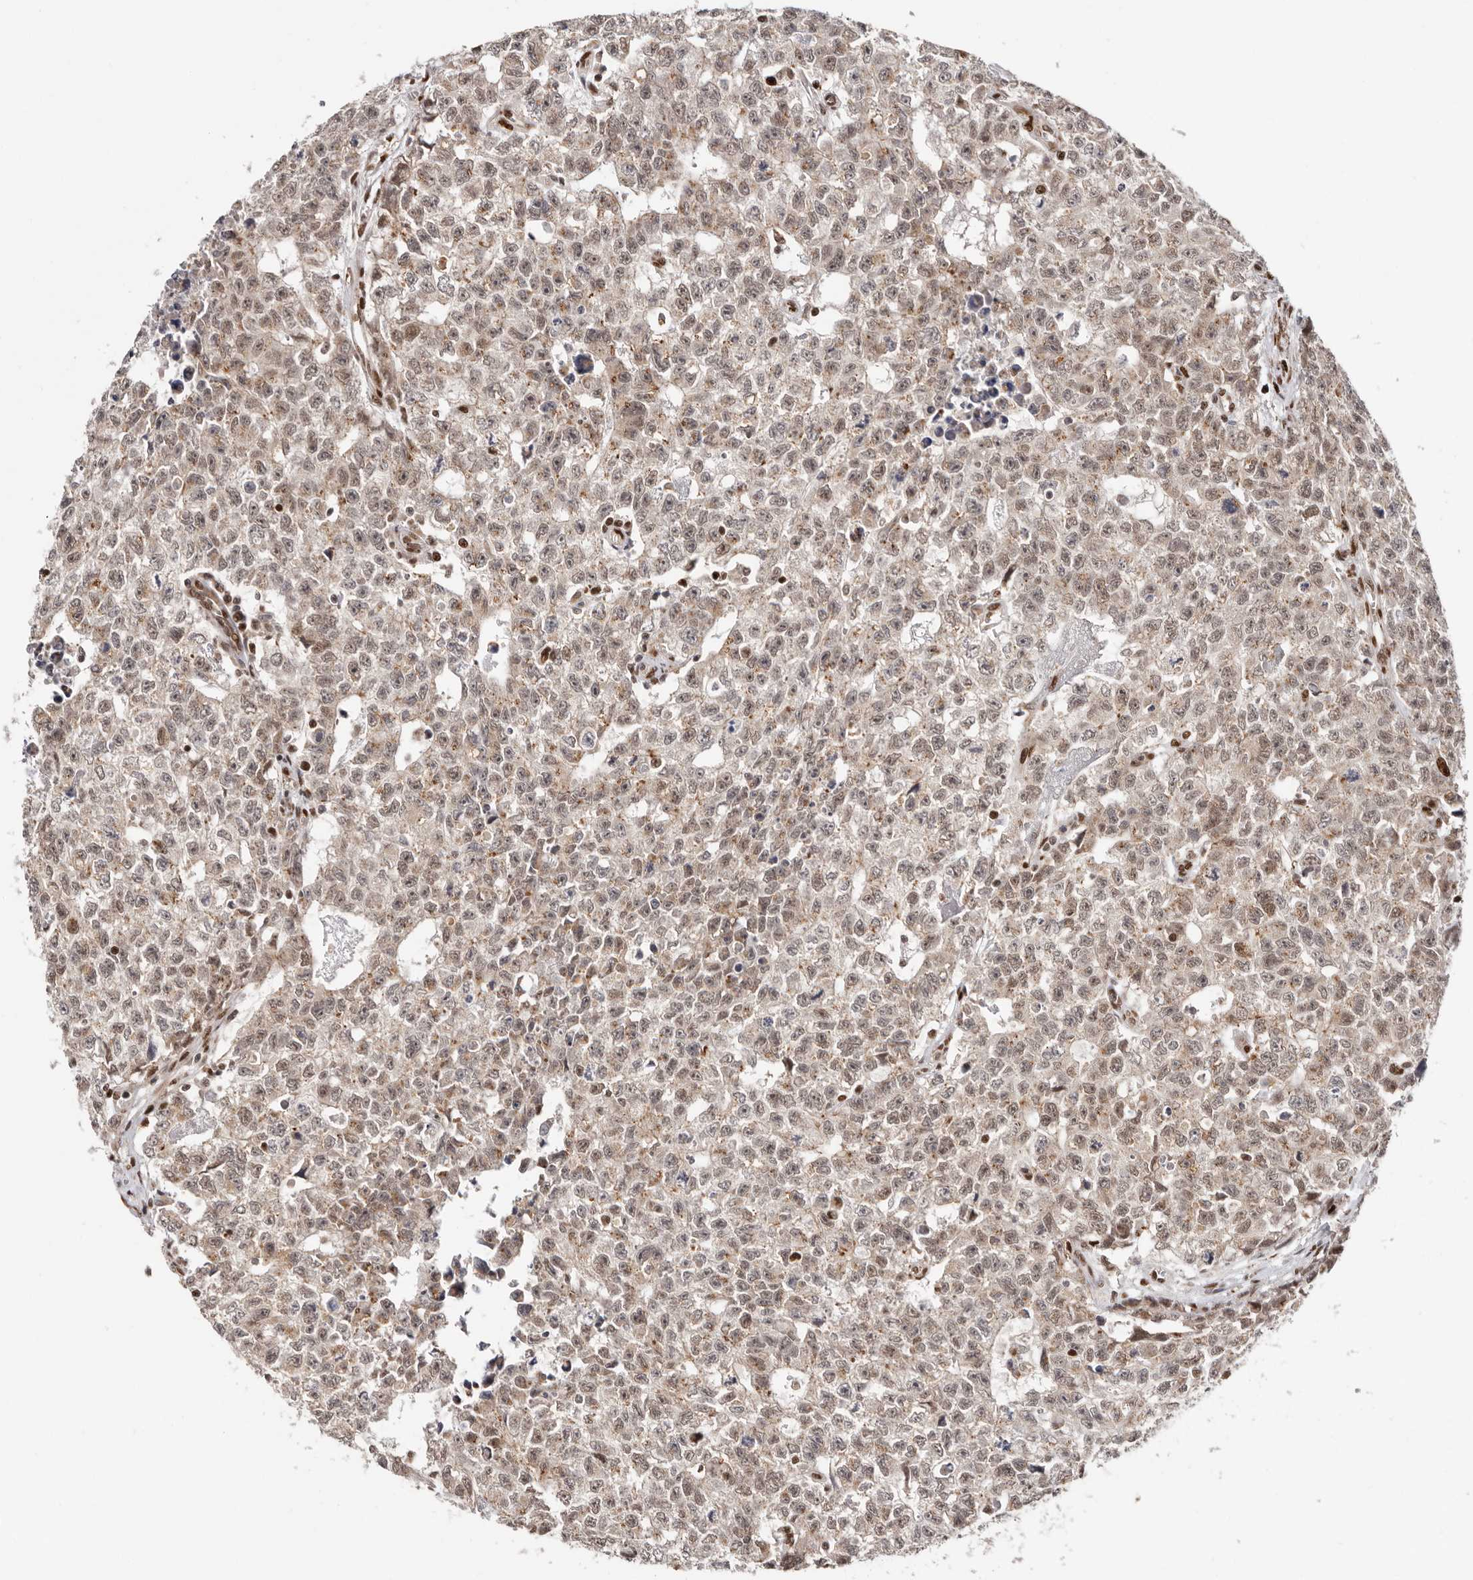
{"staining": {"intensity": "weak", "quantity": ">75%", "location": "nuclear"}, "tissue": "testis cancer", "cell_type": "Tumor cells", "image_type": "cancer", "snomed": [{"axis": "morphology", "description": "Carcinoma, Embryonal, NOS"}, {"axis": "topography", "description": "Testis"}], "caption": "There is low levels of weak nuclear staining in tumor cells of testis cancer, as demonstrated by immunohistochemical staining (brown color).", "gene": "SMAD7", "patient": {"sex": "male", "age": 28}}